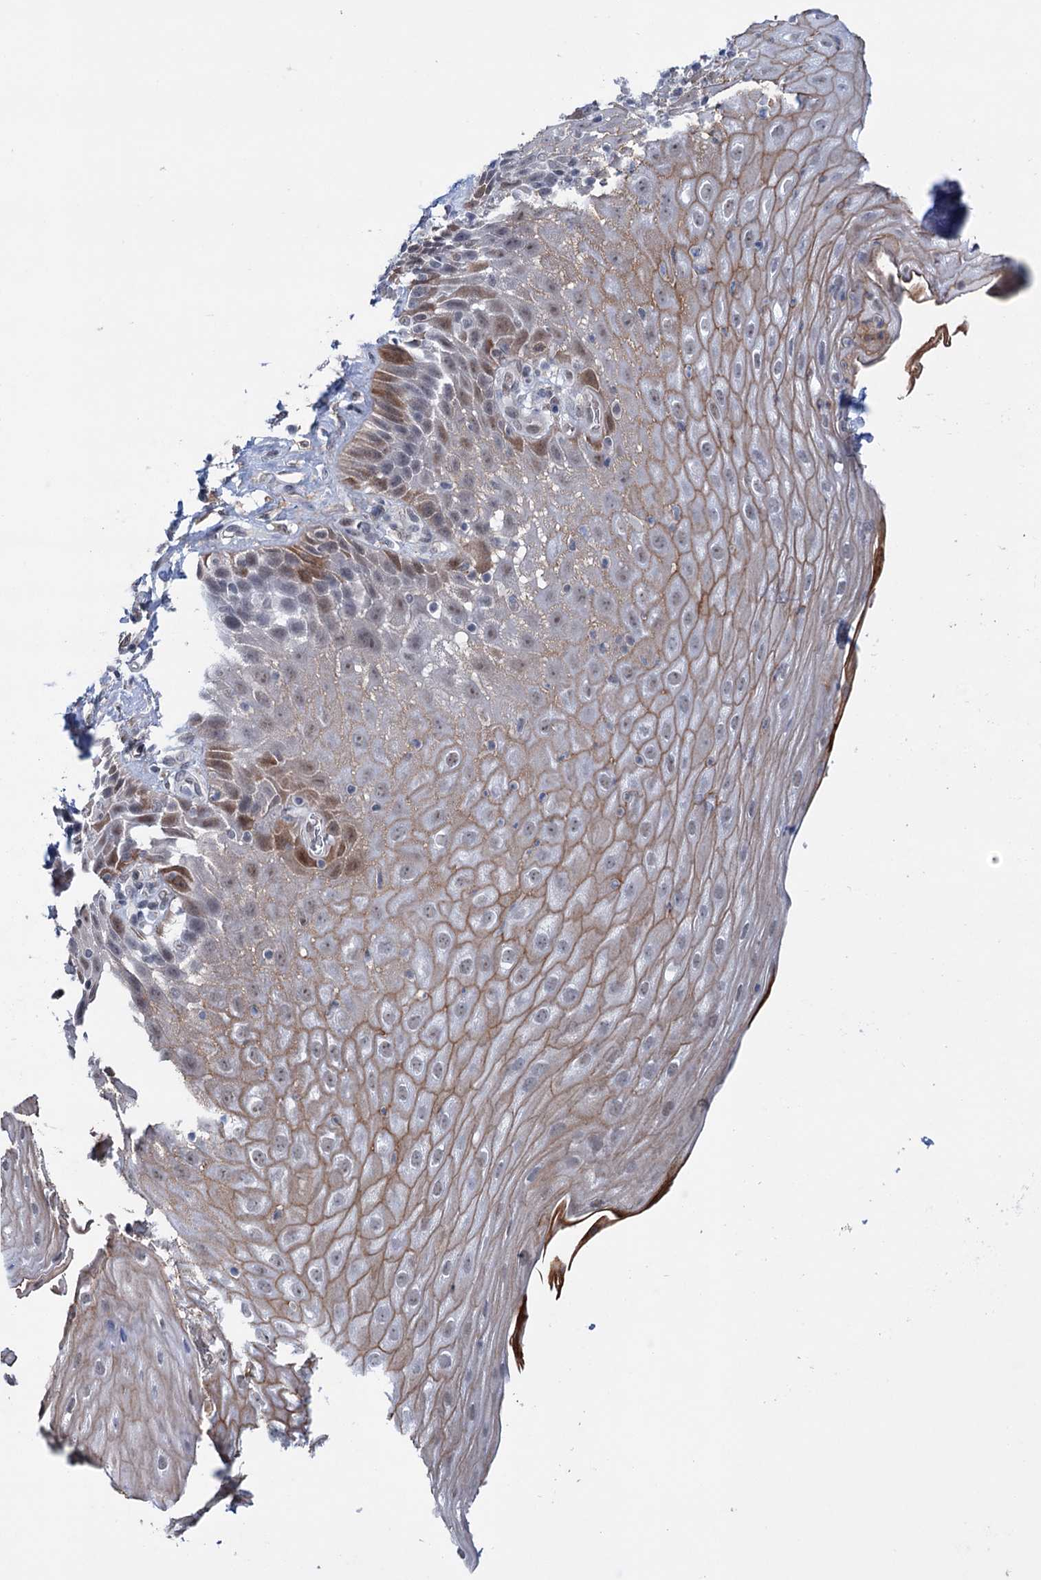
{"staining": {"intensity": "moderate", "quantity": "<25%", "location": "cytoplasmic/membranous,nuclear"}, "tissue": "esophagus", "cell_type": "Squamous epithelial cells", "image_type": "normal", "snomed": [{"axis": "morphology", "description": "Normal tissue, NOS"}, {"axis": "topography", "description": "Esophagus"}], "caption": "Immunohistochemical staining of normal human esophagus reveals low levels of moderate cytoplasmic/membranous,nuclear staining in about <25% of squamous epithelial cells.", "gene": "FAM53A", "patient": {"sex": "female", "age": 61}}